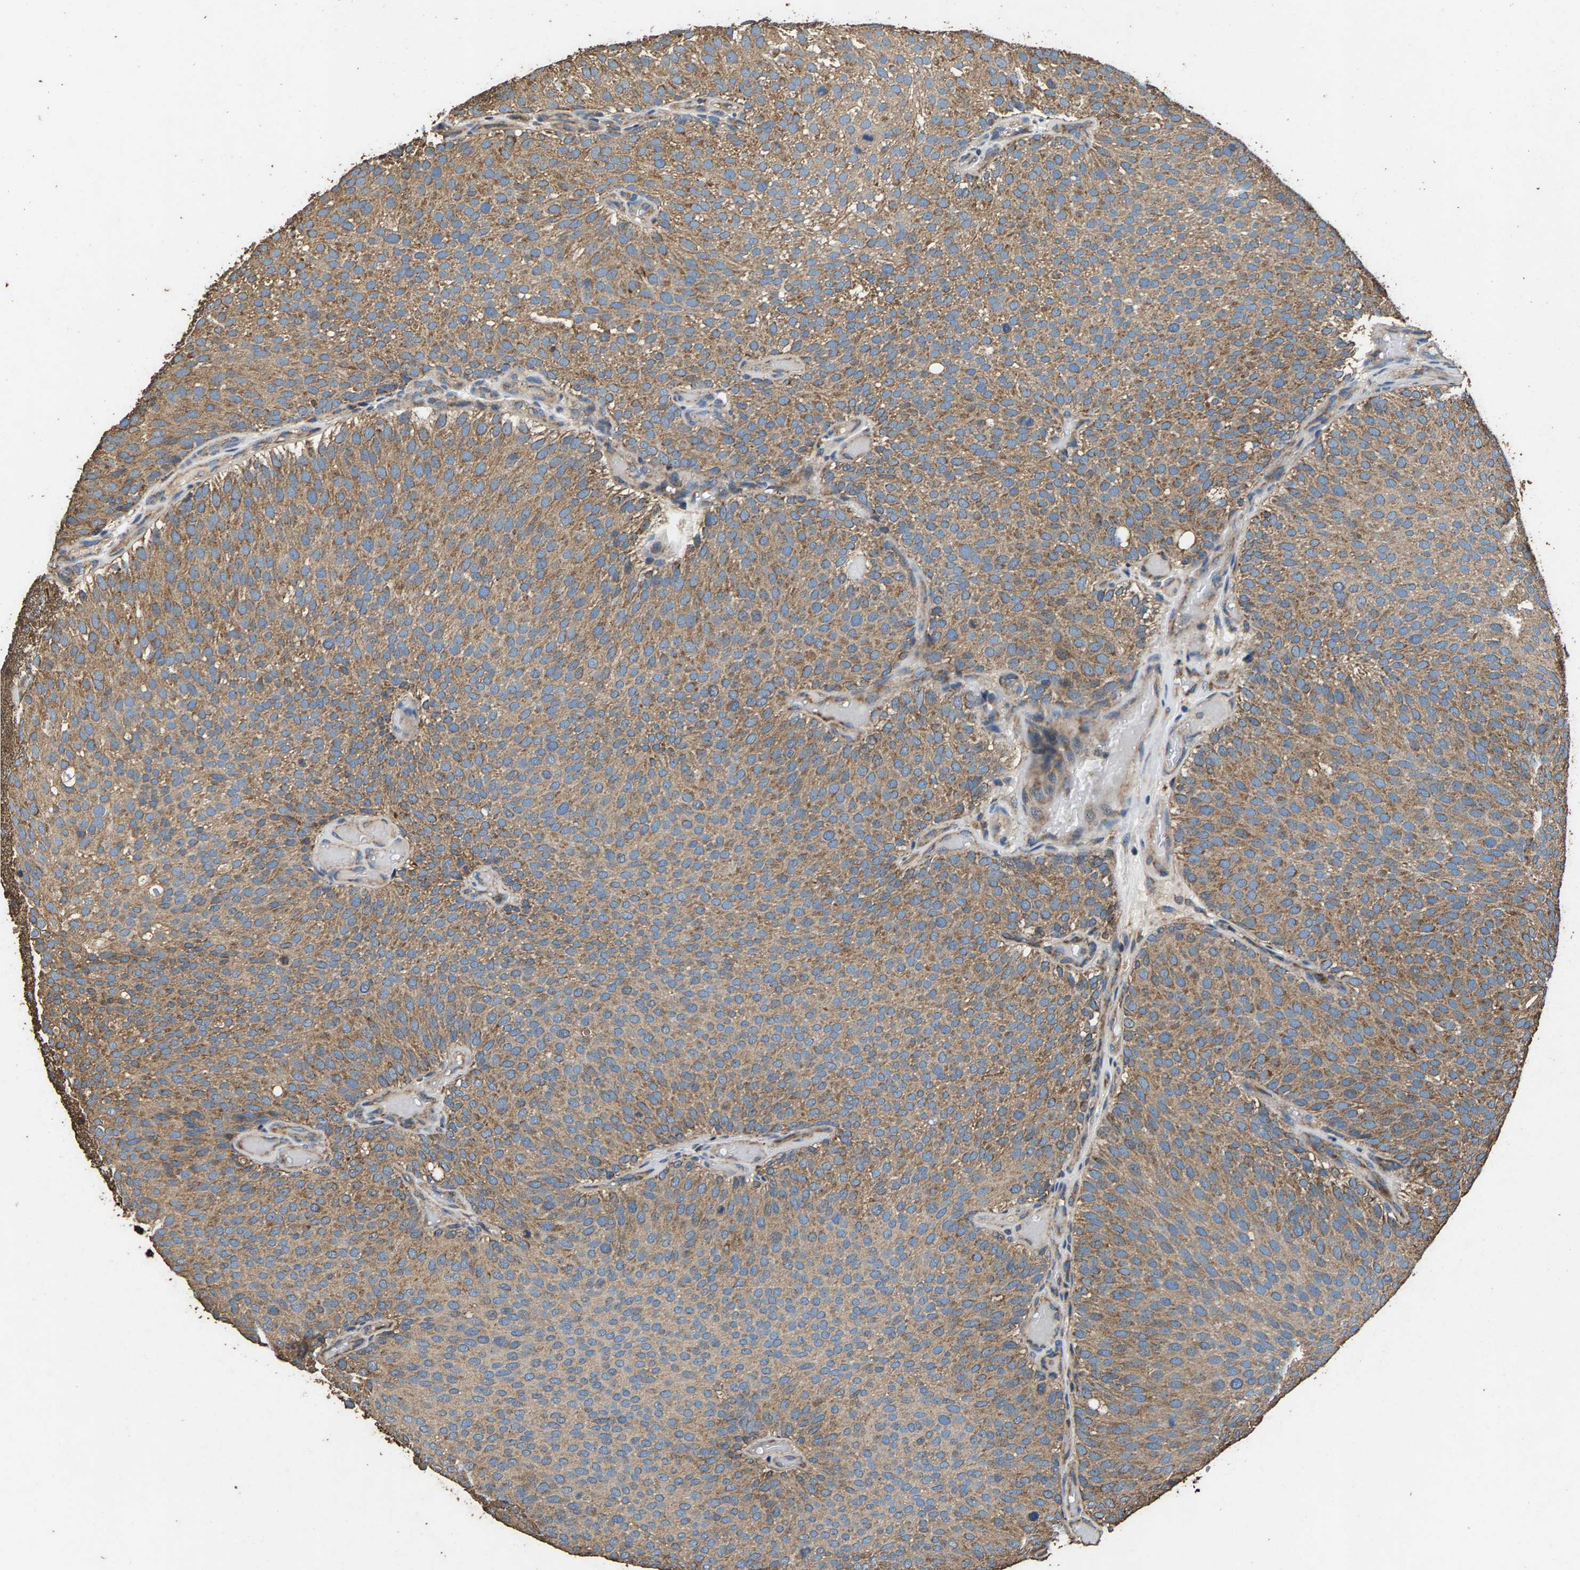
{"staining": {"intensity": "moderate", "quantity": ">75%", "location": "cytoplasmic/membranous"}, "tissue": "urothelial cancer", "cell_type": "Tumor cells", "image_type": "cancer", "snomed": [{"axis": "morphology", "description": "Urothelial carcinoma, Low grade"}, {"axis": "topography", "description": "Urinary bladder"}], "caption": "Urothelial cancer stained for a protein (brown) reveals moderate cytoplasmic/membranous positive positivity in about >75% of tumor cells.", "gene": "MRPL27", "patient": {"sex": "male", "age": 78}}